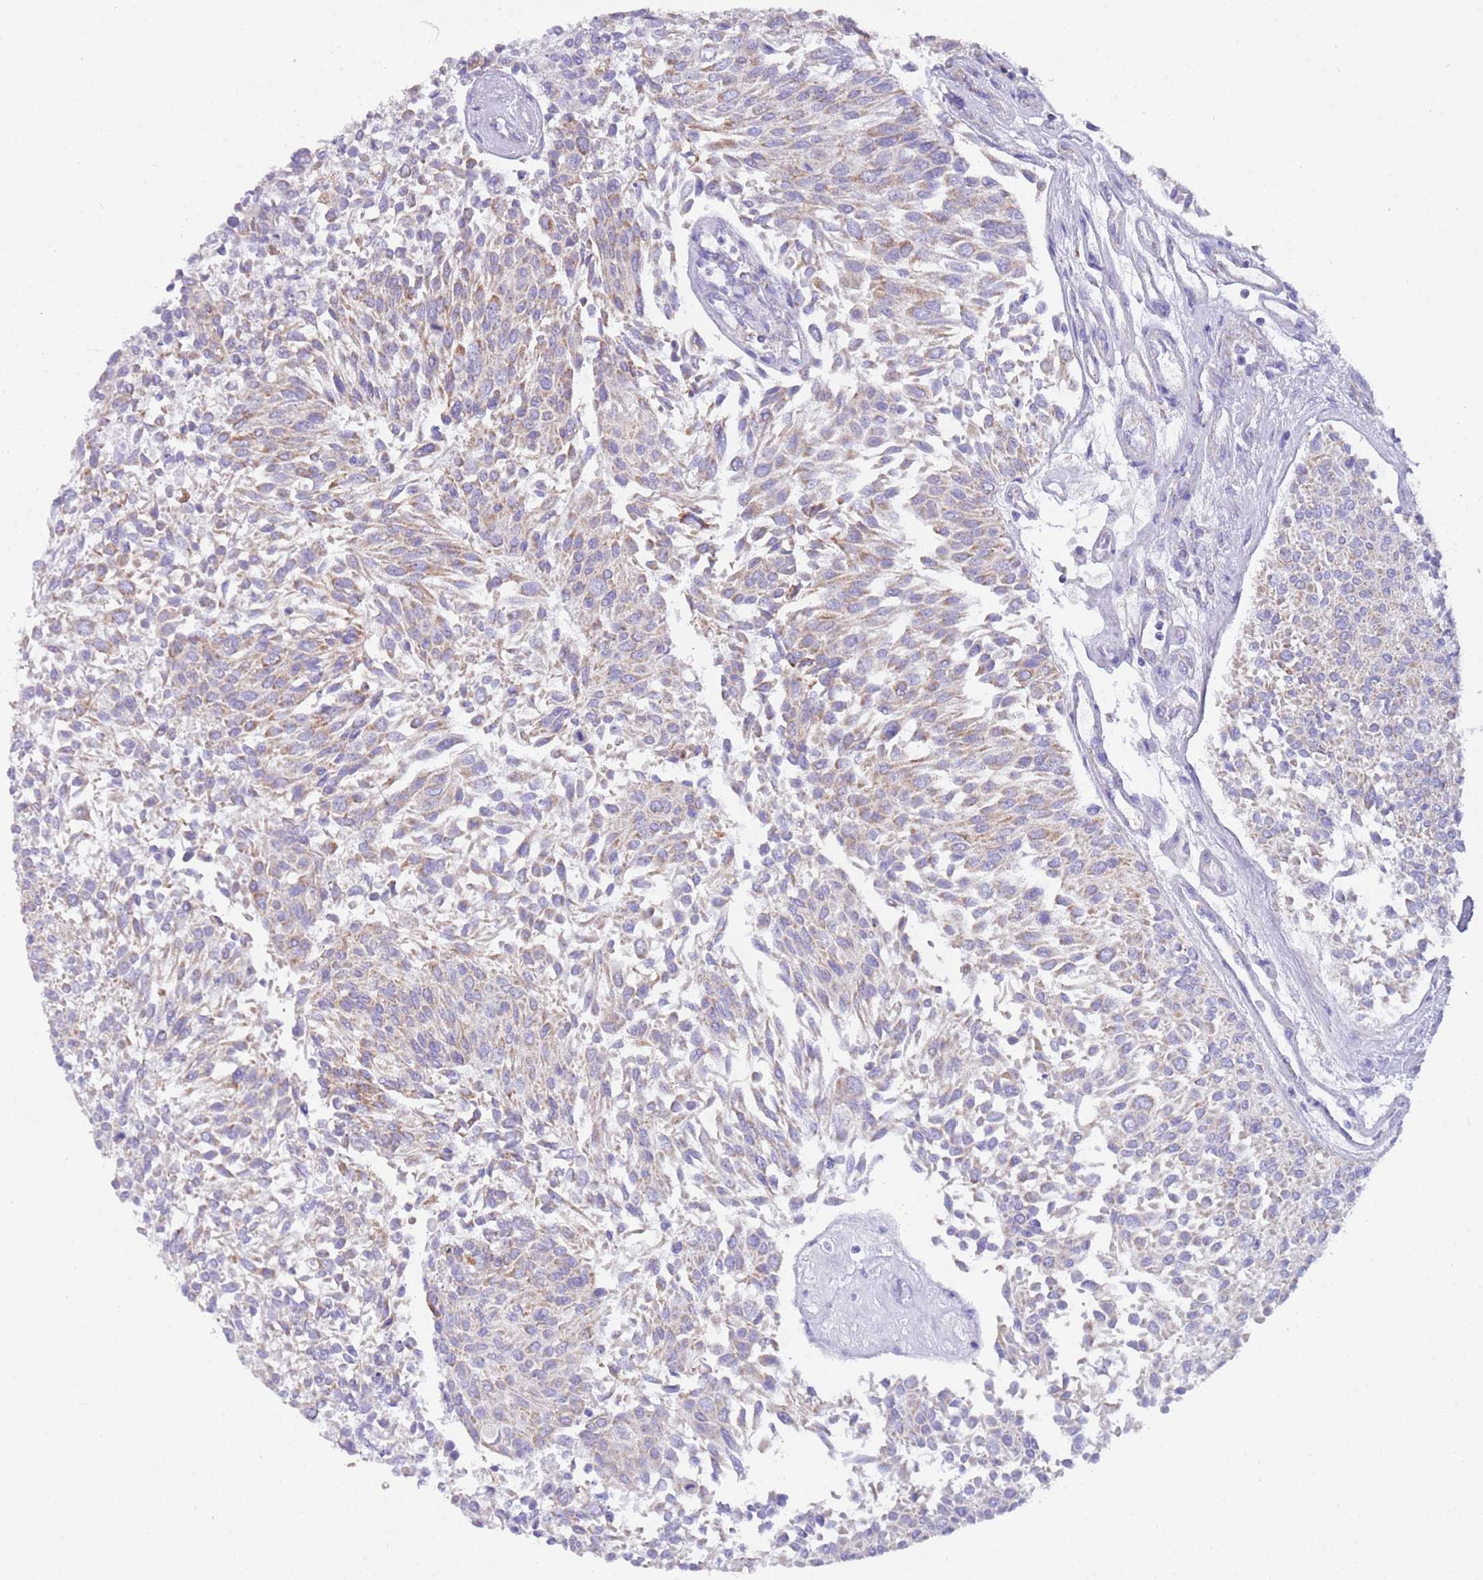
{"staining": {"intensity": "weak", "quantity": ">75%", "location": "cytoplasmic/membranous"}, "tissue": "urothelial cancer", "cell_type": "Tumor cells", "image_type": "cancer", "snomed": [{"axis": "morphology", "description": "Urothelial carcinoma, NOS"}, {"axis": "topography", "description": "Urinary bladder"}], "caption": "Immunohistochemistry (IHC) of urothelial cancer shows low levels of weak cytoplasmic/membranous positivity in about >75% of tumor cells.", "gene": "SUCLG2", "patient": {"sex": "male", "age": 55}}